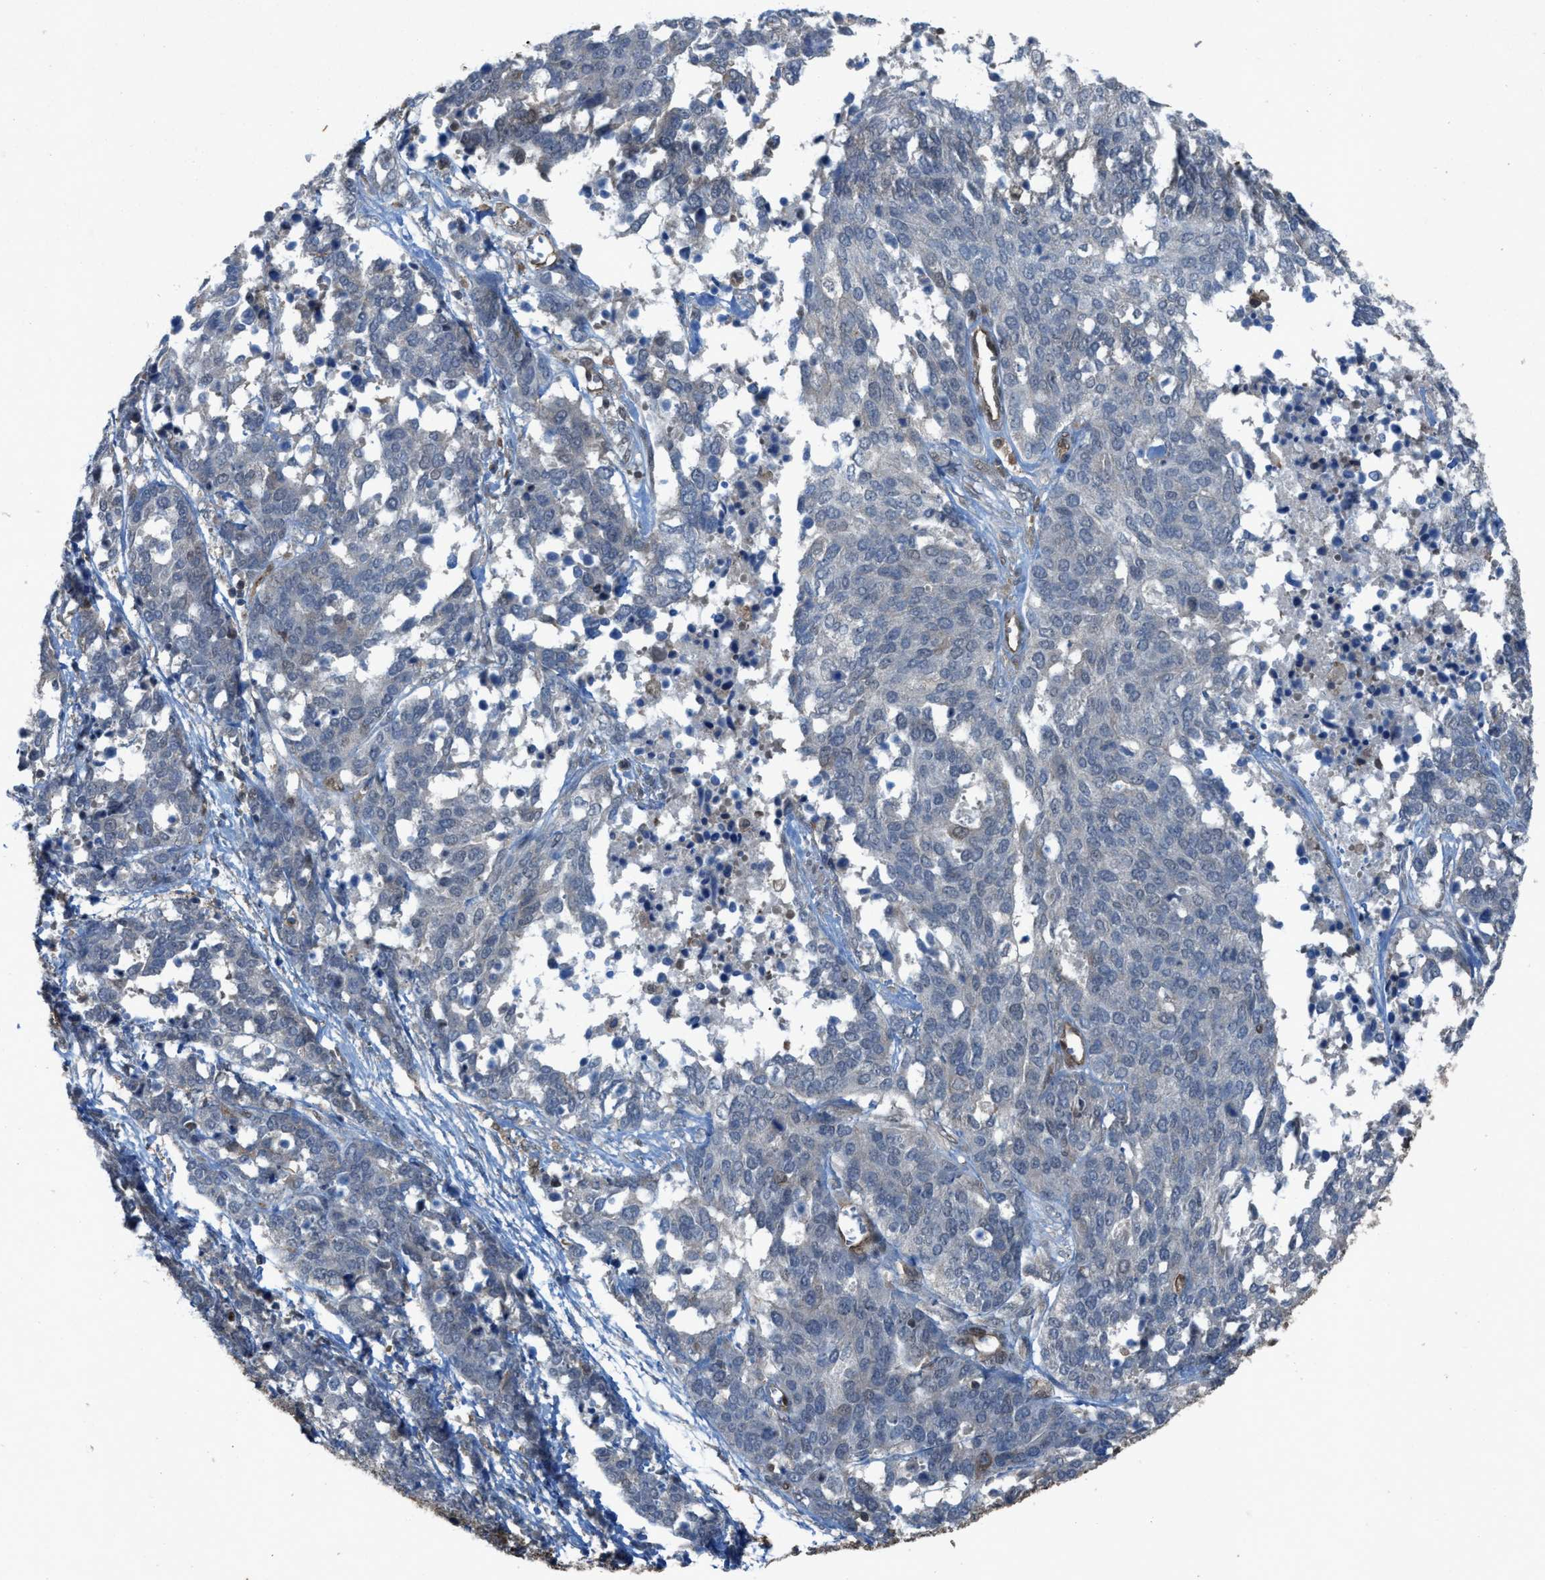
{"staining": {"intensity": "weak", "quantity": "<25%", "location": "nuclear"}, "tissue": "ovarian cancer", "cell_type": "Tumor cells", "image_type": "cancer", "snomed": [{"axis": "morphology", "description": "Cystadenocarcinoma, serous, NOS"}, {"axis": "topography", "description": "Ovary"}], "caption": "Immunohistochemistry (IHC) photomicrograph of human ovarian cancer stained for a protein (brown), which displays no staining in tumor cells.", "gene": "PLAA", "patient": {"sex": "female", "age": 44}}